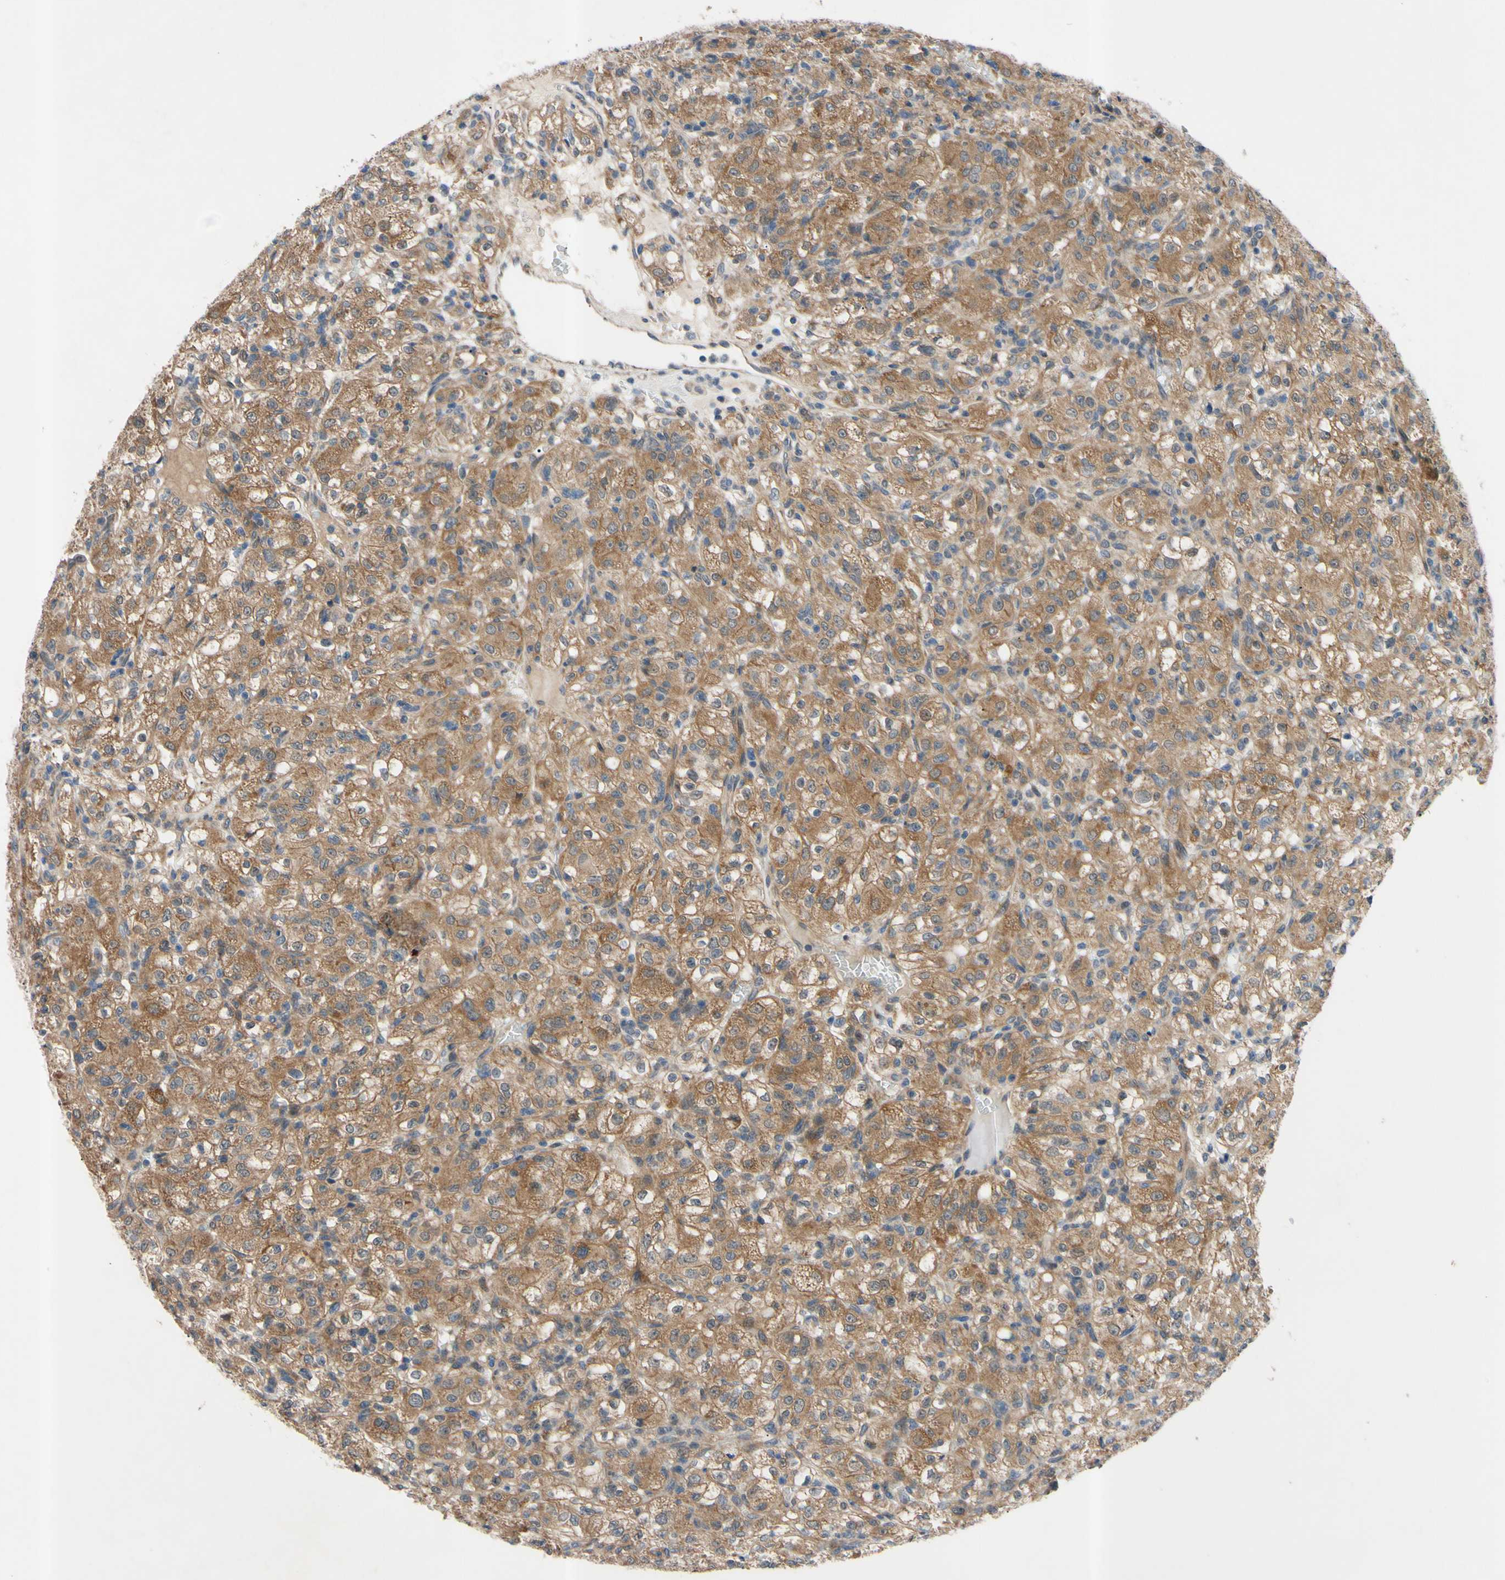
{"staining": {"intensity": "moderate", "quantity": ">75%", "location": "cytoplasmic/membranous"}, "tissue": "renal cancer", "cell_type": "Tumor cells", "image_type": "cancer", "snomed": [{"axis": "morphology", "description": "Normal tissue, NOS"}, {"axis": "morphology", "description": "Adenocarcinoma, NOS"}, {"axis": "topography", "description": "Kidney"}], "caption": "A medium amount of moderate cytoplasmic/membranous positivity is seen in approximately >75% of tumor cells in renal cancer (adenocarcinoma) tissue.", "gene": "SVIL", "patient": {"sex": "female", "age": 72}}